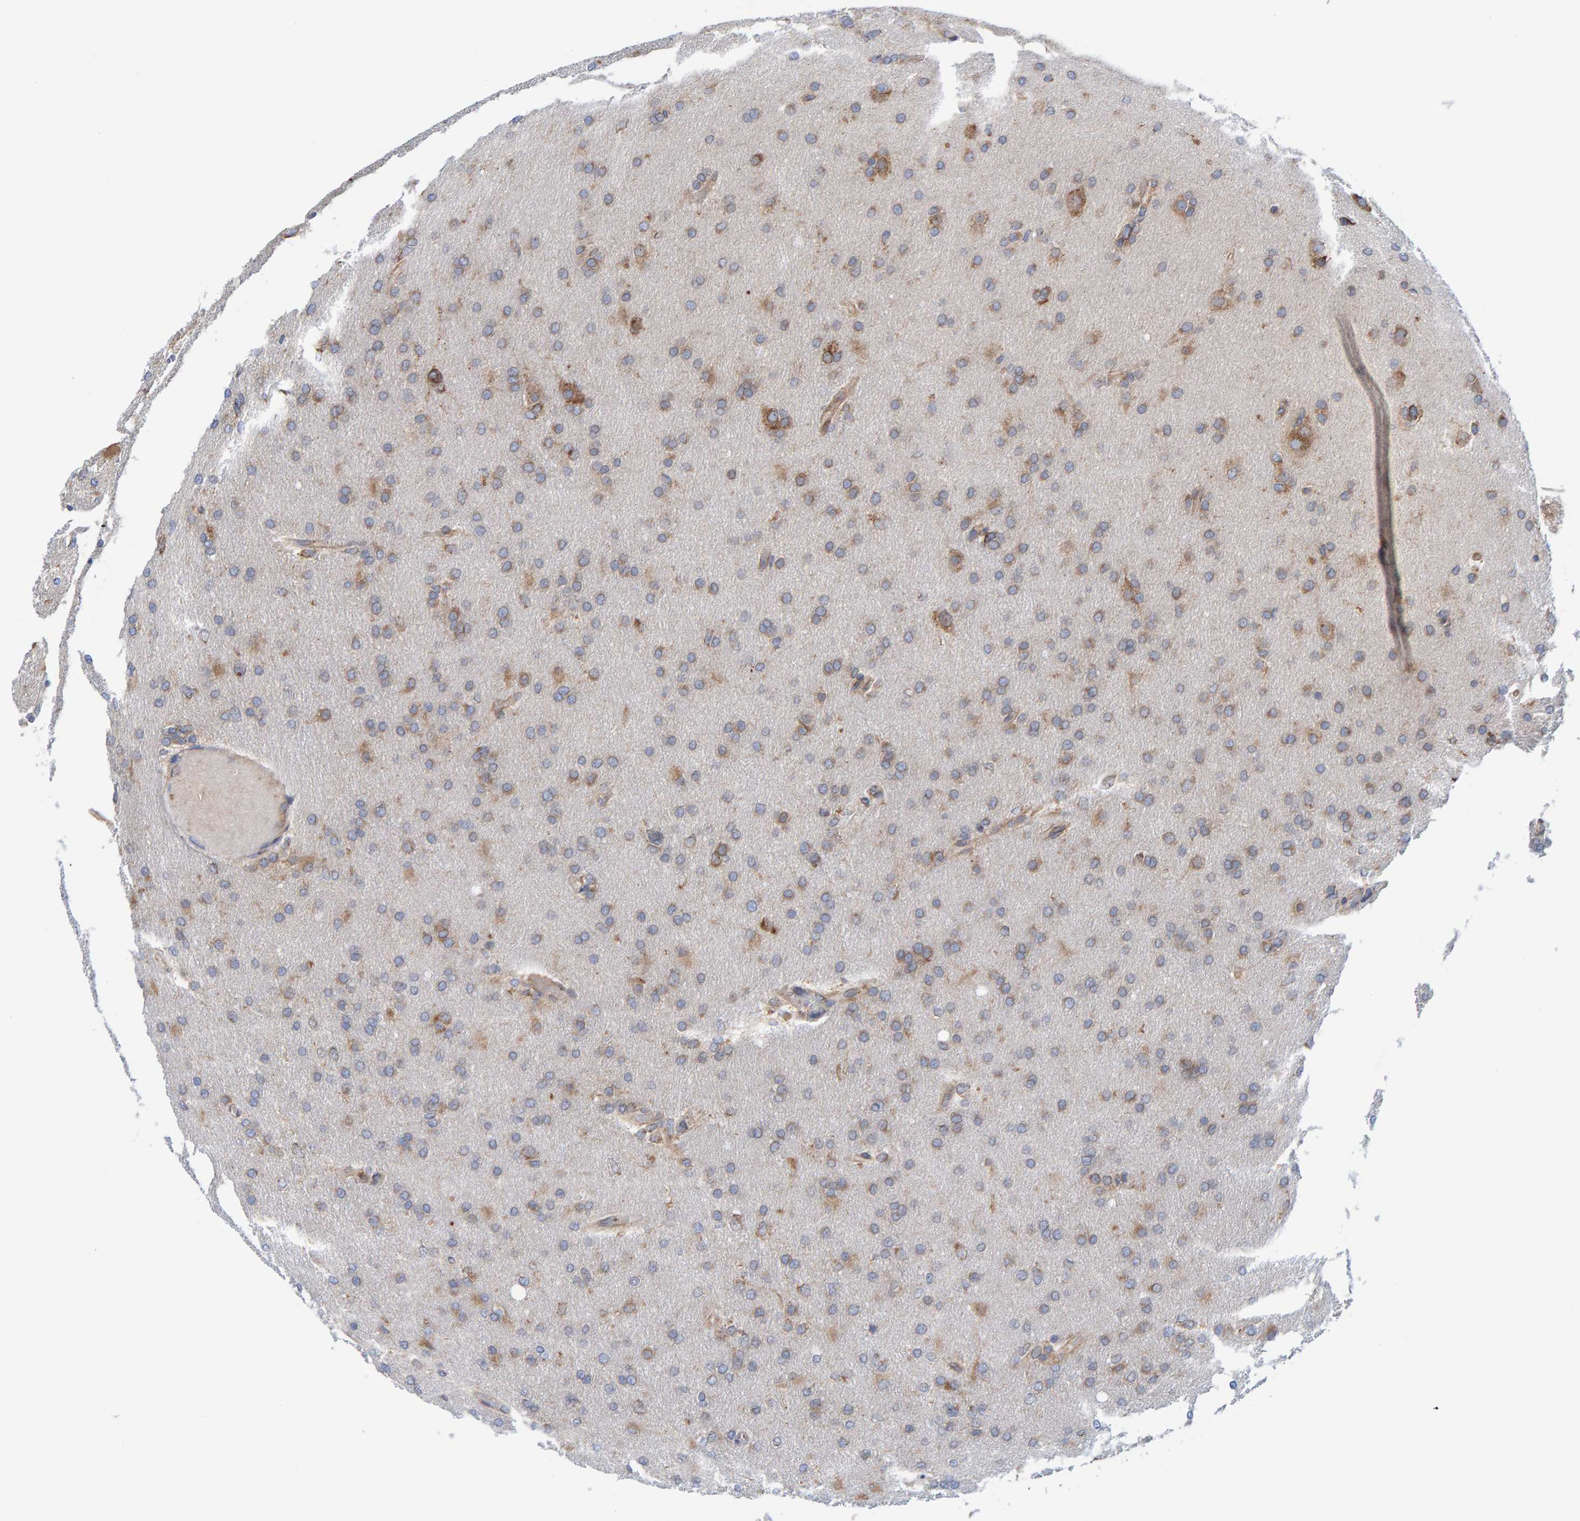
{"staining": {"intensity": "moderate", "quantity": "25%-75%", "location": "cytoplasmic/membranous"}, "tissue": "glioma", "cell_type": "Tumor cells", "image_type": "cancer", "snomed": [{"axis": "morphology", "description": "Glioma, malignant, High grade"}, {"axis": "topography", "description": "Cerebral cortex"}], "caption": "Brown immunohistochemical staining in glioma shows moderate cytoplasmic/membranous expression in approximately 25%-75% of tumor cells.", "gene": "CDK5RAP3", "patient": {"sex": "female", "age": 36}}